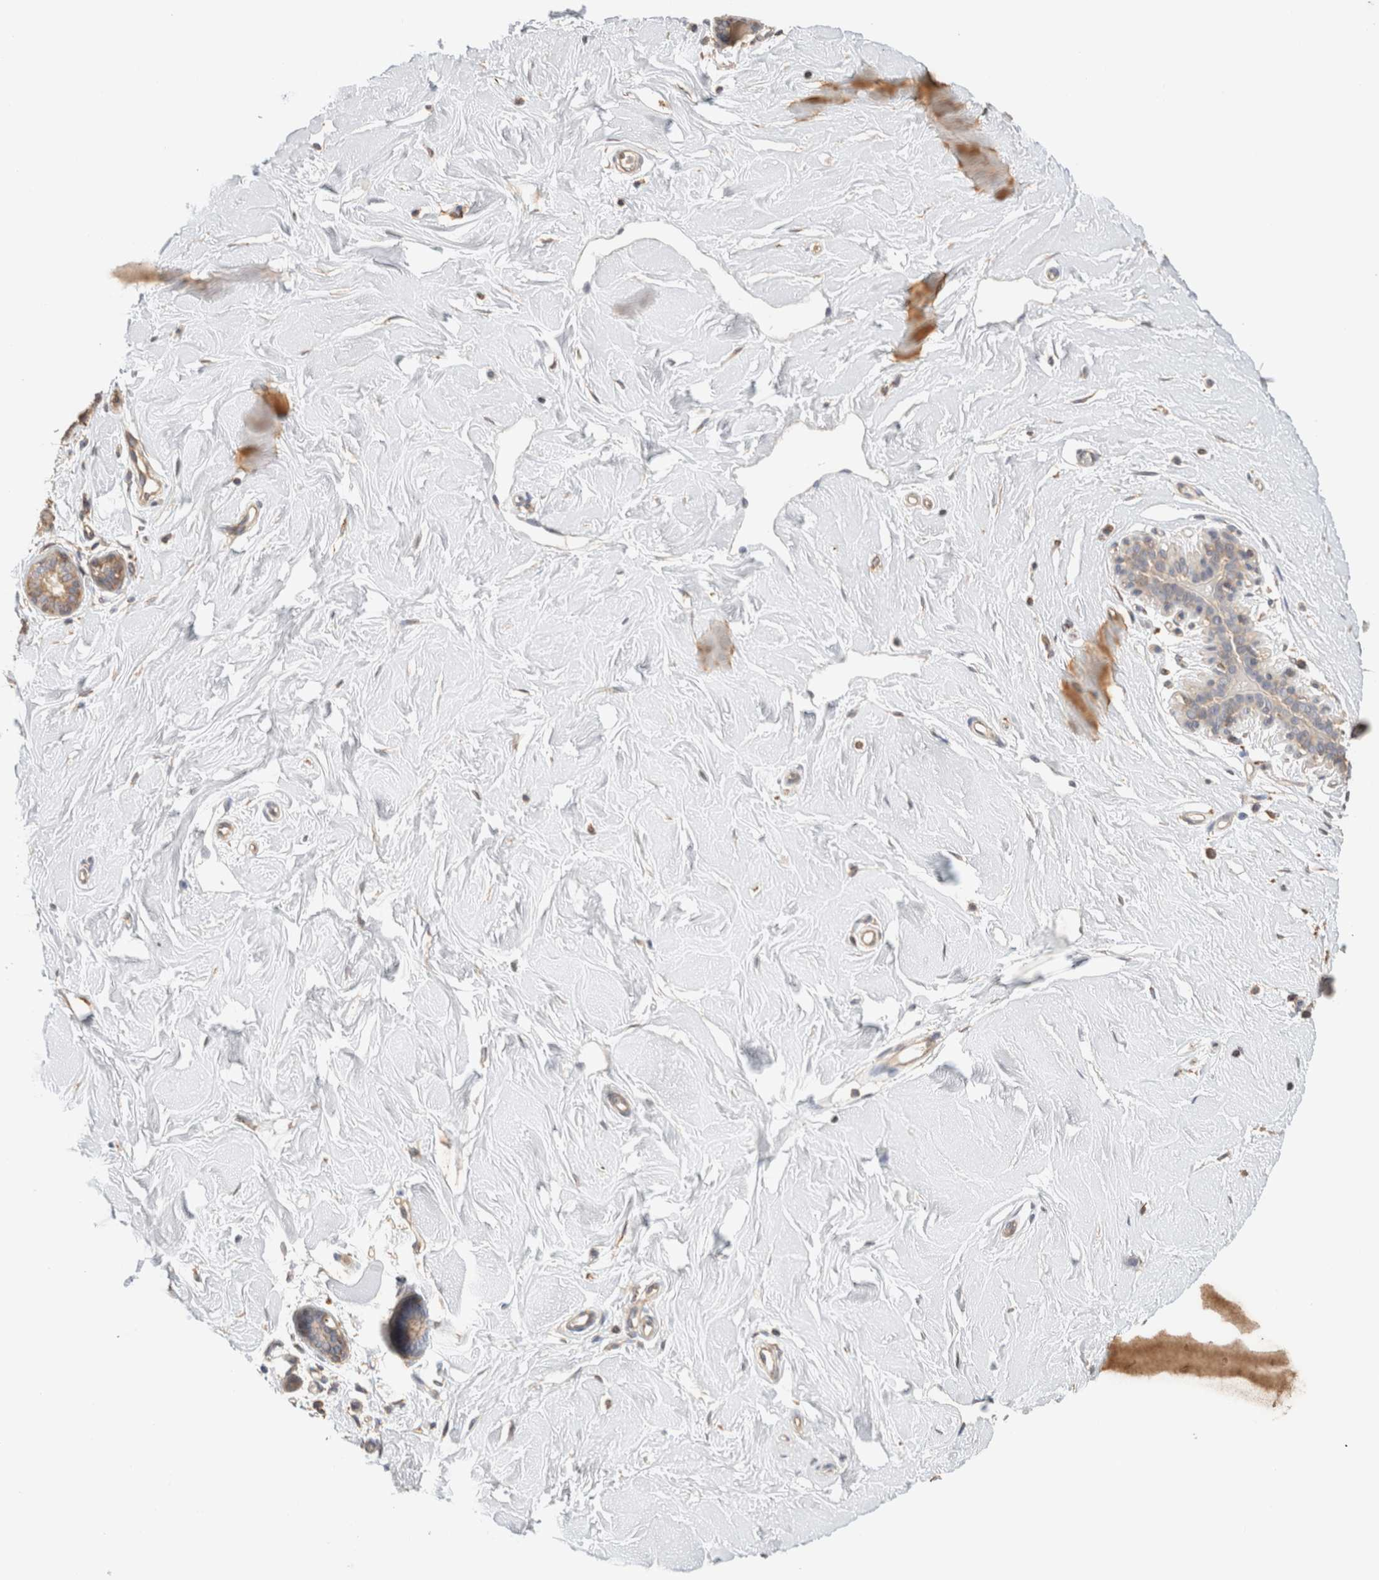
{"staining": {"intensity": "negative", "quantity": "none", "location": "none"}, "tissue": "breast", "cell_type": "Adipocytes", "image_type": "normal", "snomed": [{"axis": "morphology", "description": "Normal tissue, NOS"}, {"axis": "topography", "description": "Breast"}], "caption": "A histopathology image of breast stained for a protein shows no brown staining in adipocytes. (DAB (3,3'-diaminobenzidine) immunohistochemistry (IHC) visualized using brightfield microscopy, high magnification).", "gene": "CFAP418", "patient": {"sex": "female", "age": 23}}